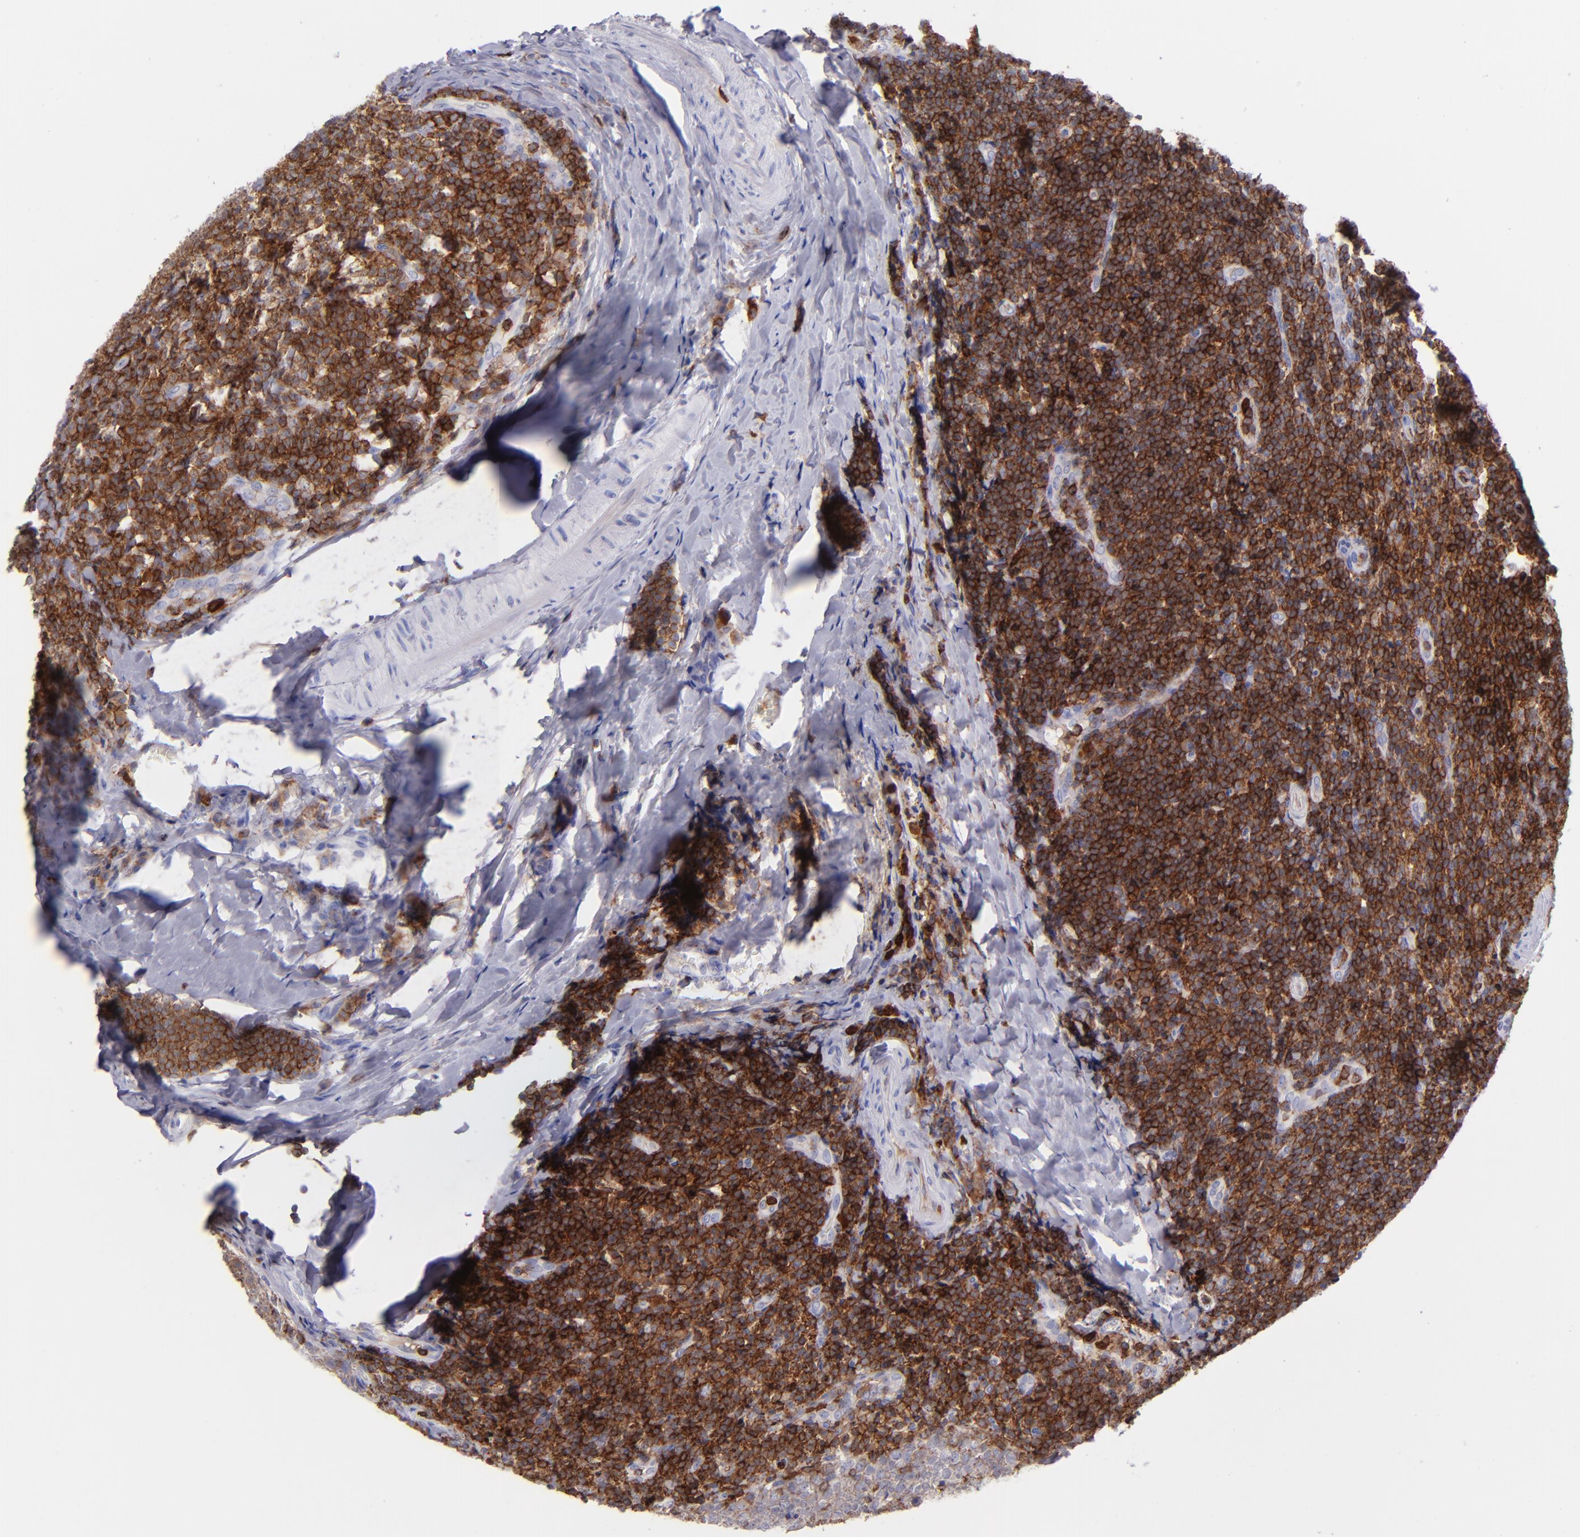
{"staining": {"intensity": "strong", "quantity": "25%-75%", "location": "cytoplasmic/membranous"}, "tissue": "tonsil", "cell_type": "Germinal center cells", "image_type": "normal", "snomed": [{"axis": "morphology", "description": "Normal tissue, NOS"}, {"axis": "topography", "description": "Tonsil"}], "caption": "Immunohistochemical staining of benign human tonsil displays high levels of strong cytoplasmic/membranous expression in approximately 25%-75% of germinal center cells. Using DAB (3,3'-diaminobenzidine) (brown) and hematoxylin (blue) stains, captured at high magnification using brightfield microscopy.", "gene": "ICAM3", "patient": {"sex": "male", "age": 31}}